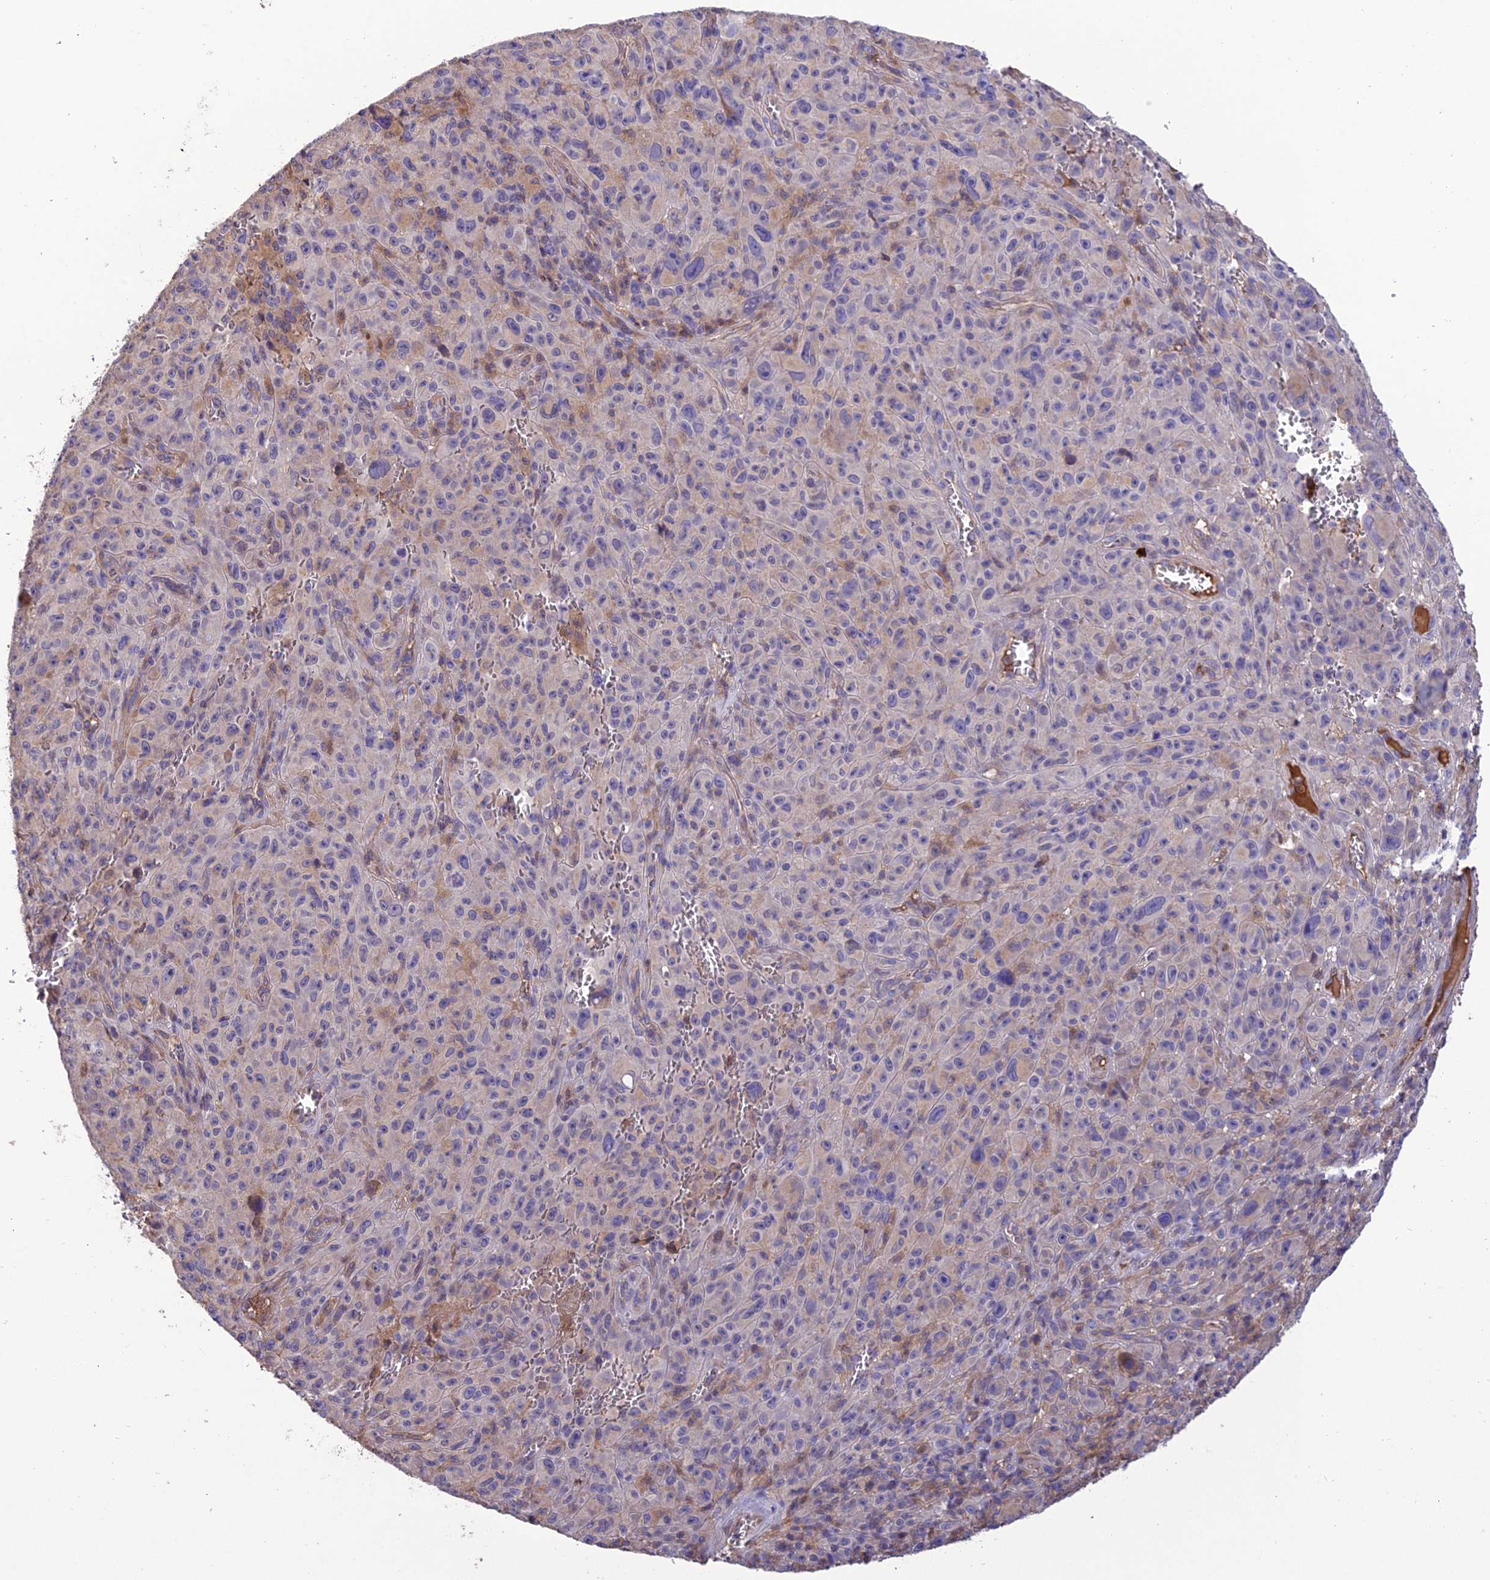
{"staining": {"intensity": "negative", "quantity": "none", "location": "none"}, "tissue": "melanoma", "cell_type": "Tumor cells", "image_type": "cancer", "snomed": [{"axis": "morphology", "description": "Malignant melanoma, NOS"}, {"axis": "topography", "description": "Skin"}], "caption": "Immunohistochemistry histopathology image of malignant melanoma stained for a protein (brown), which exhibits no staining in tumor cells. (Stains: DAB IHC with hematoxylin counter stain, Microscopy: brightfield microscopy at high magnification).", "gene": "MIOS", "patient": {"sex": "female", "age": 82}}